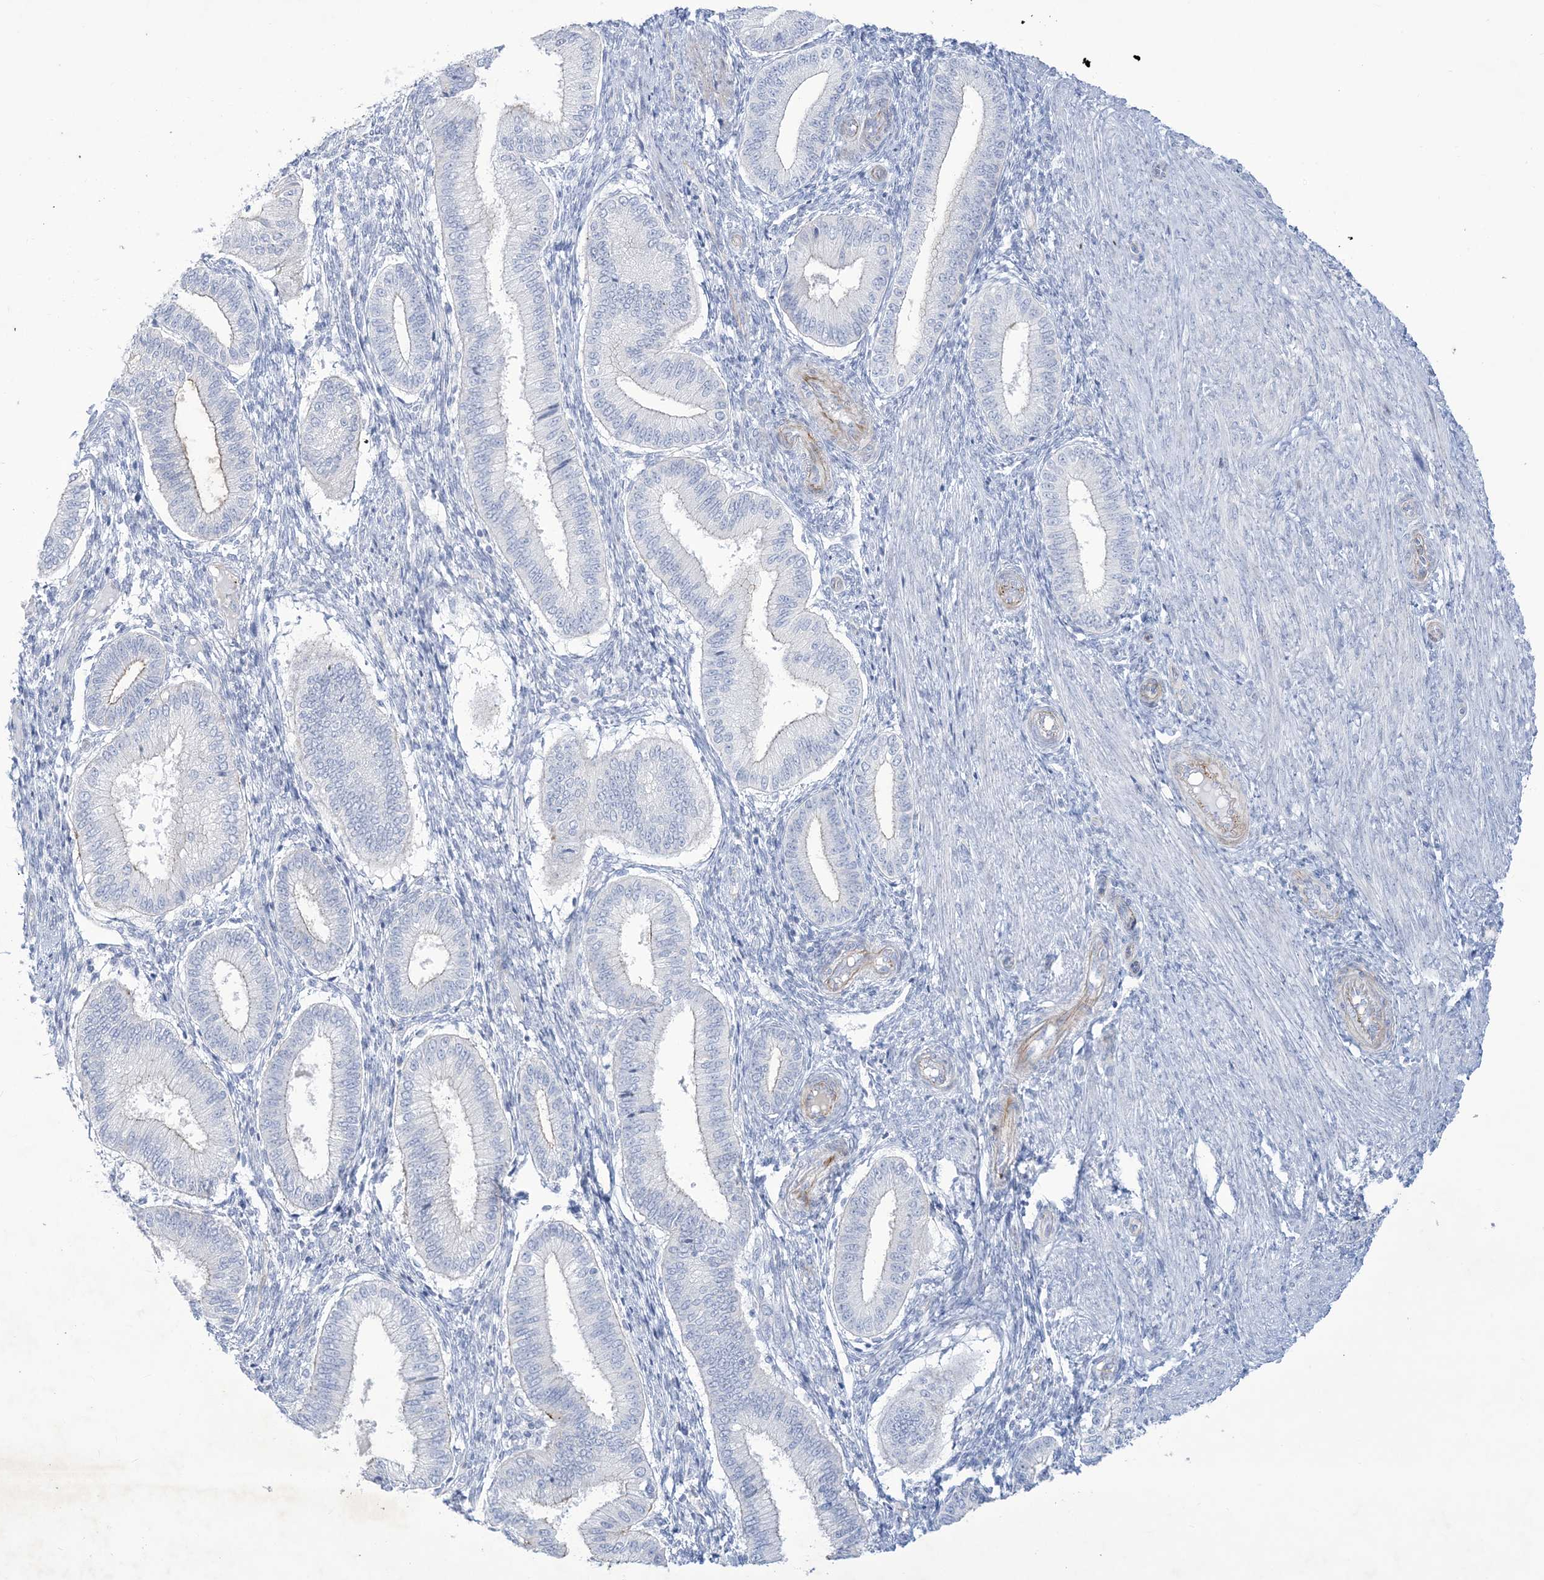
{"staining": {"intensity": "negative", "quantity": "none", "location": "none"}, "tissue": "endometrium", "cell_type": "Cells in endometrial stroma", "image_type": "normal", "snomed": [{"axis": "morphology", "description": "Normal tissue, NOS"}, {"axis": "topography", "description": "Endometrium"}], "caption": "An immunohistochemistry (IHC) micrograph of normal endometrium is shown. There is no staining in cells in endometrial stroma of endometrium. (DAB immunohistochemistry (IHC) visualized using brightfield microscopy, high magnification).", "gene": "B3GNT7", "patient": {"sex": "female", "age": 39}}